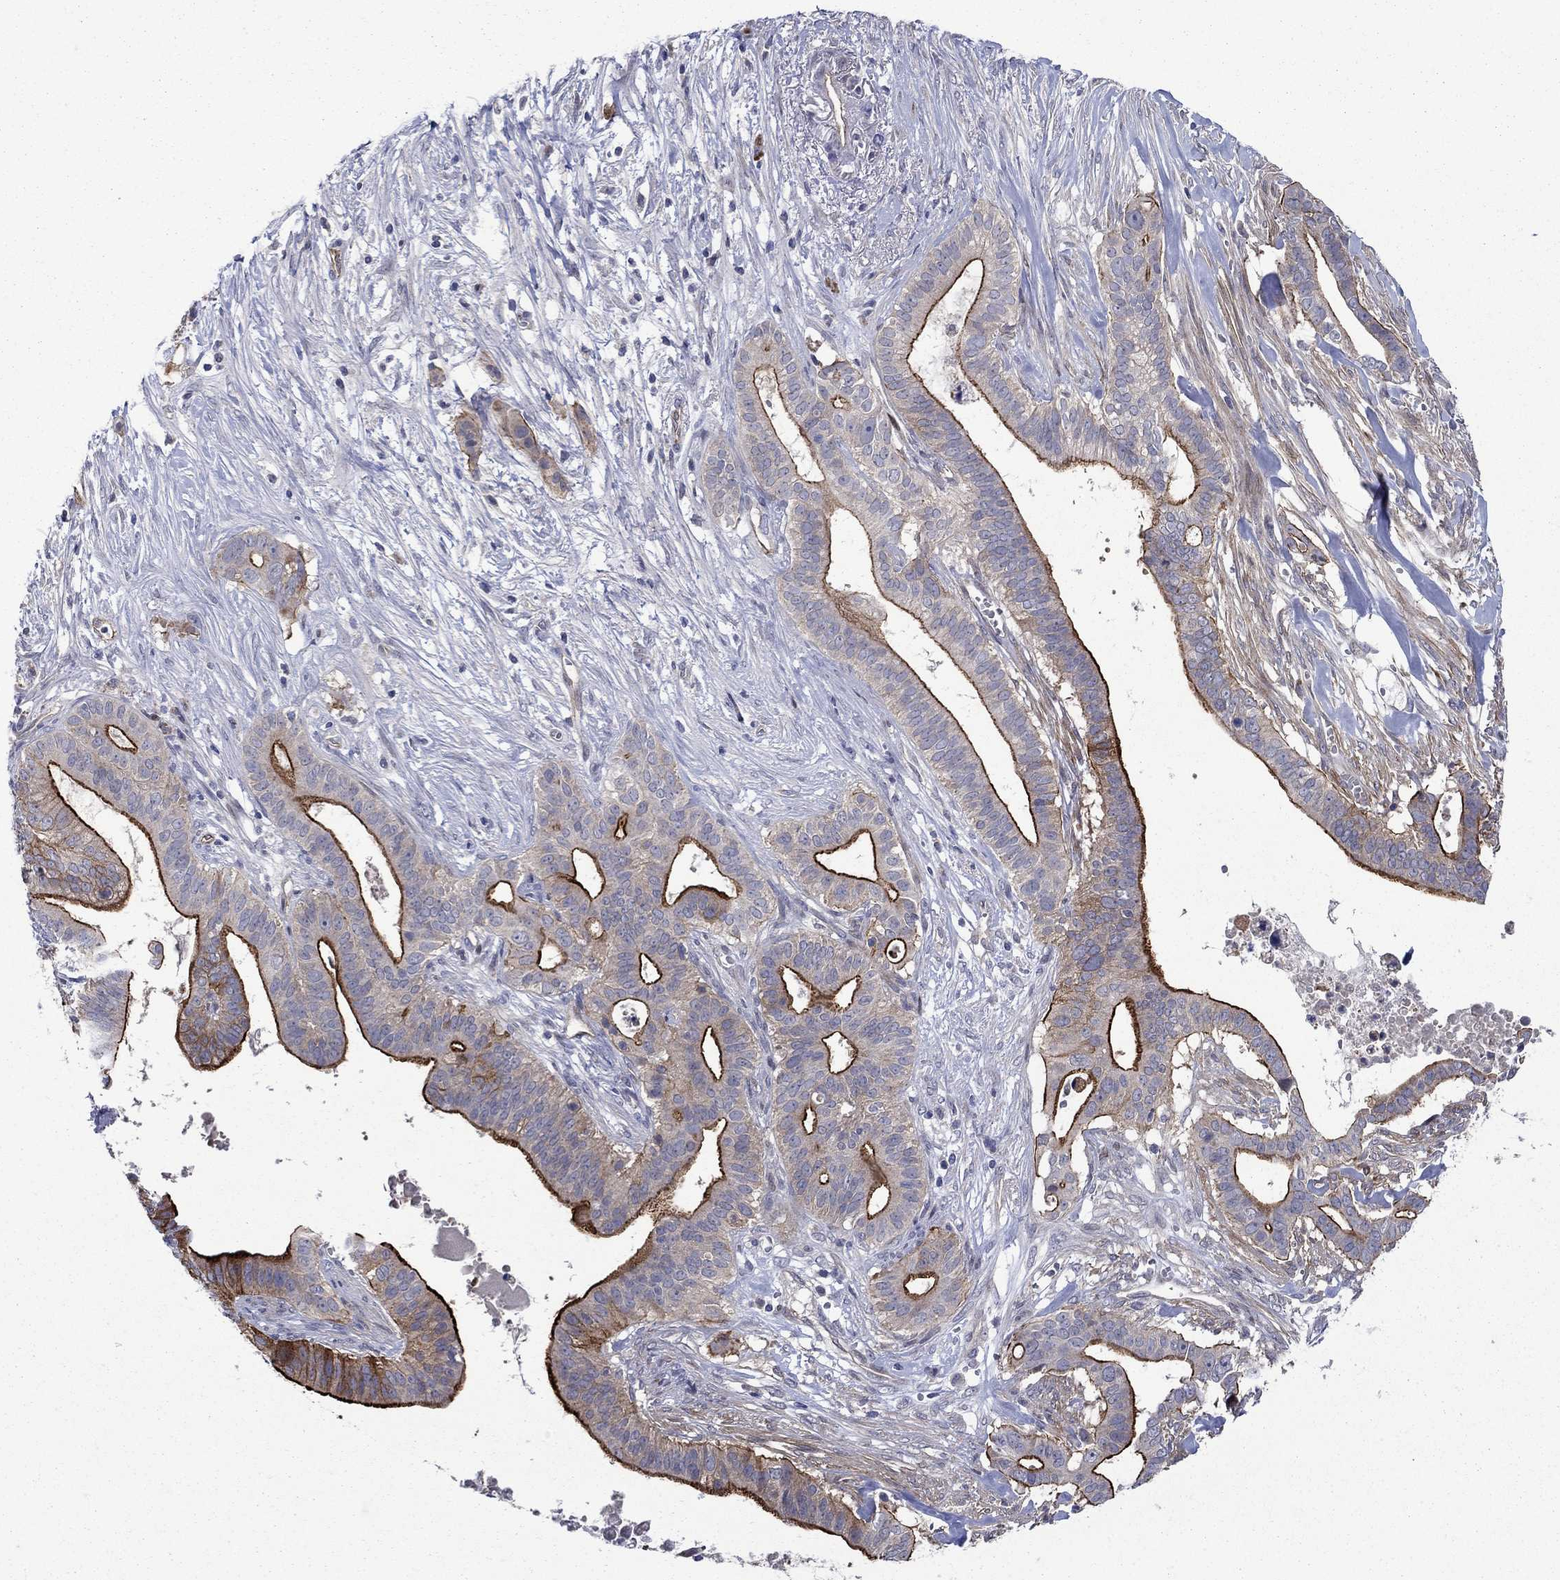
{"staining": {"intensity": "strong", "quantity": "25%-75%", "location": "cytoplasmic/membranous"}, "tissue": "pancreatic cancer", "cell_type": "Tumor cells", "image_type": "cancer", "snomed": [{"axis": "morphology", "description": "Adenocarcinoma, NOS"}, {"axis": "topography", "description": "Pancreas"}], "caption": "Pancreatic adenocarcinoma was stained to show a protein in brown. There is high levels of strong cytoplasmic/membranous expression in approximately 25%-75% of tumor cells.", "gene": "SLC7A1", "patient": {"sex": "male", "age": 61}}